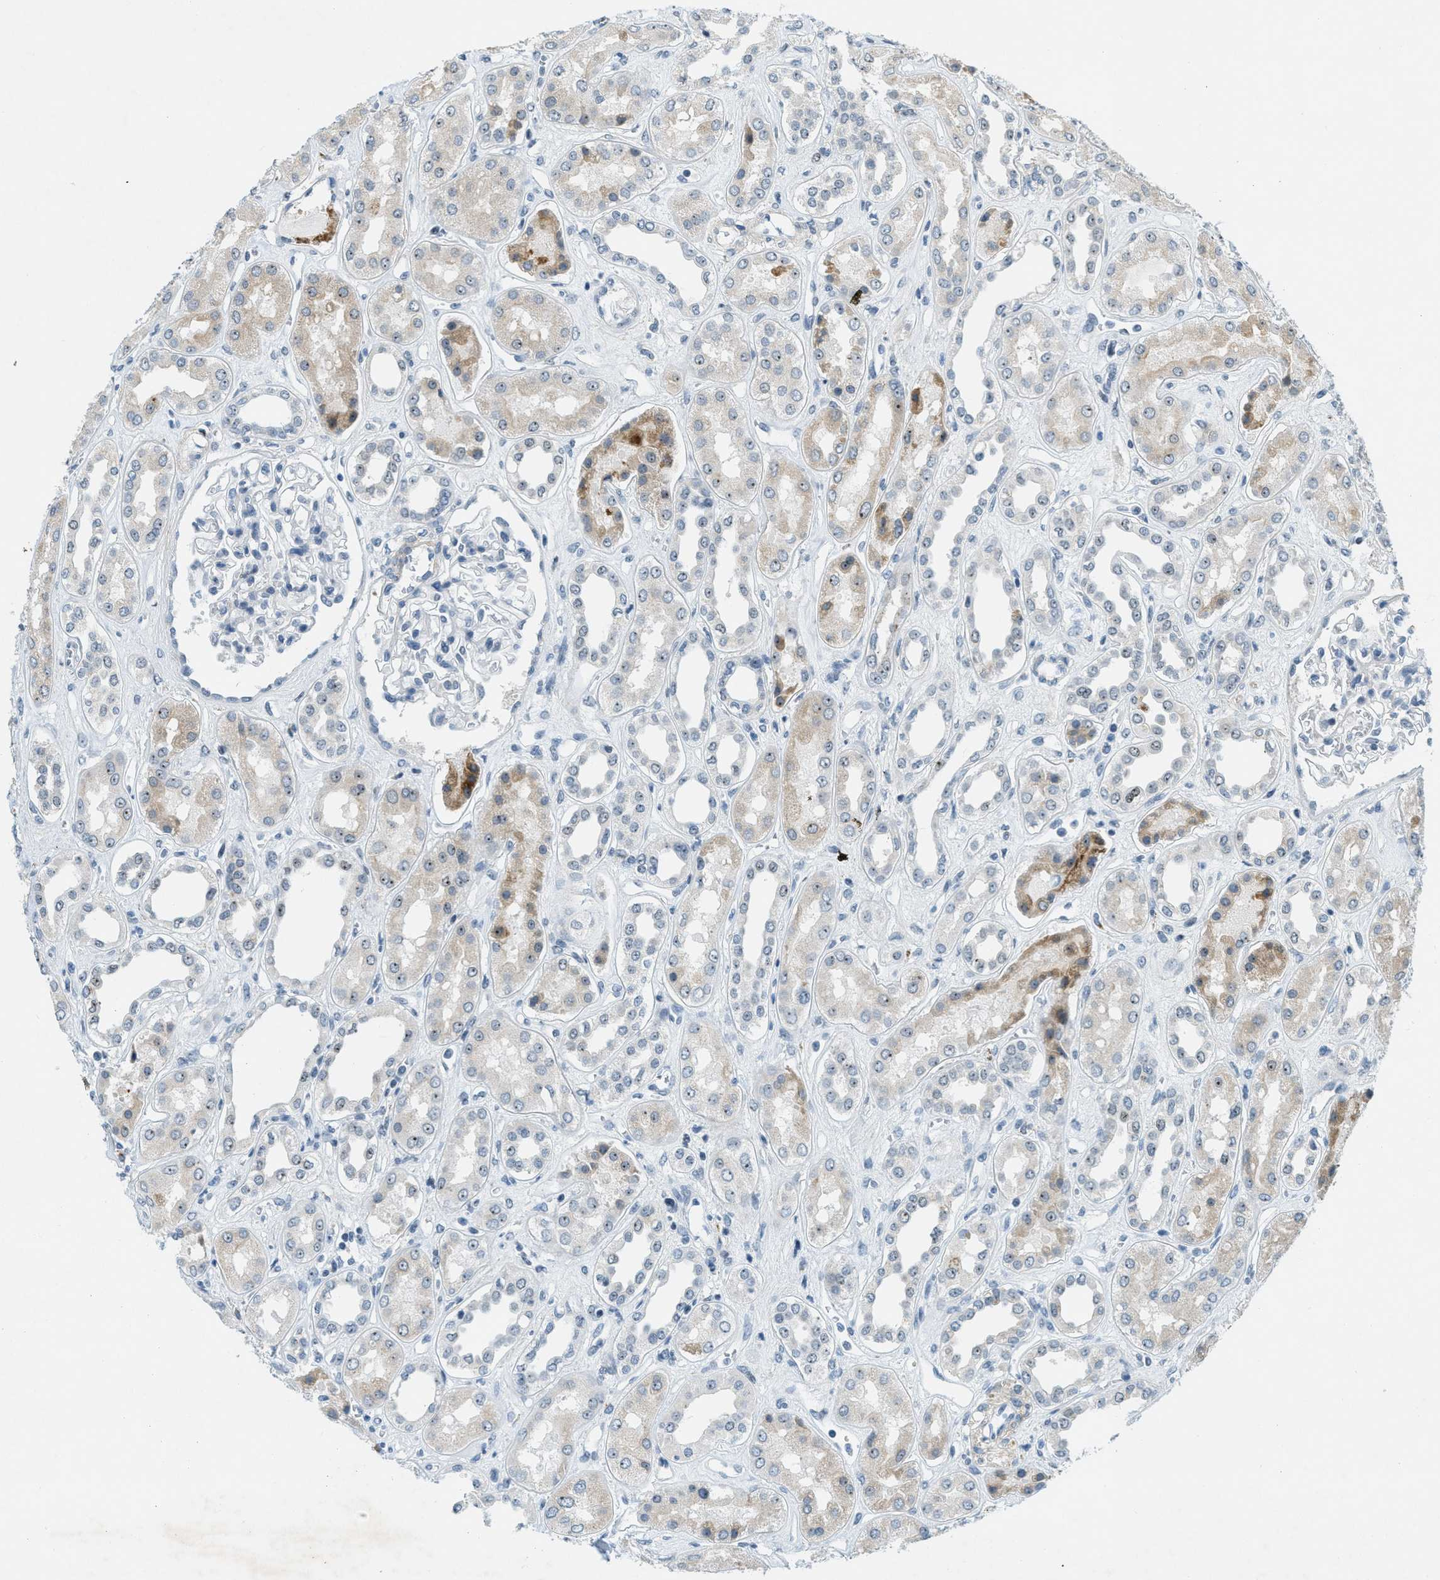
{"staining": {"intensity": "negative", "quantity": "none", "location": "none"}, "tissue": "kidney", "cell_type": "Cells in glomeruli", "image_type": "normal", "snomed": [{"axis": "morphology", "description": "Normal tissue, NOS"}, {"axis": "topography", "description": "Kidney"}], "caption": "An immunohistochemistry micrograph of normal kidney is shown. There is no staining in cells in glomeruli of kidney.", "gene": "DDX47", "patient": {"sex": "male", "age": 59}}